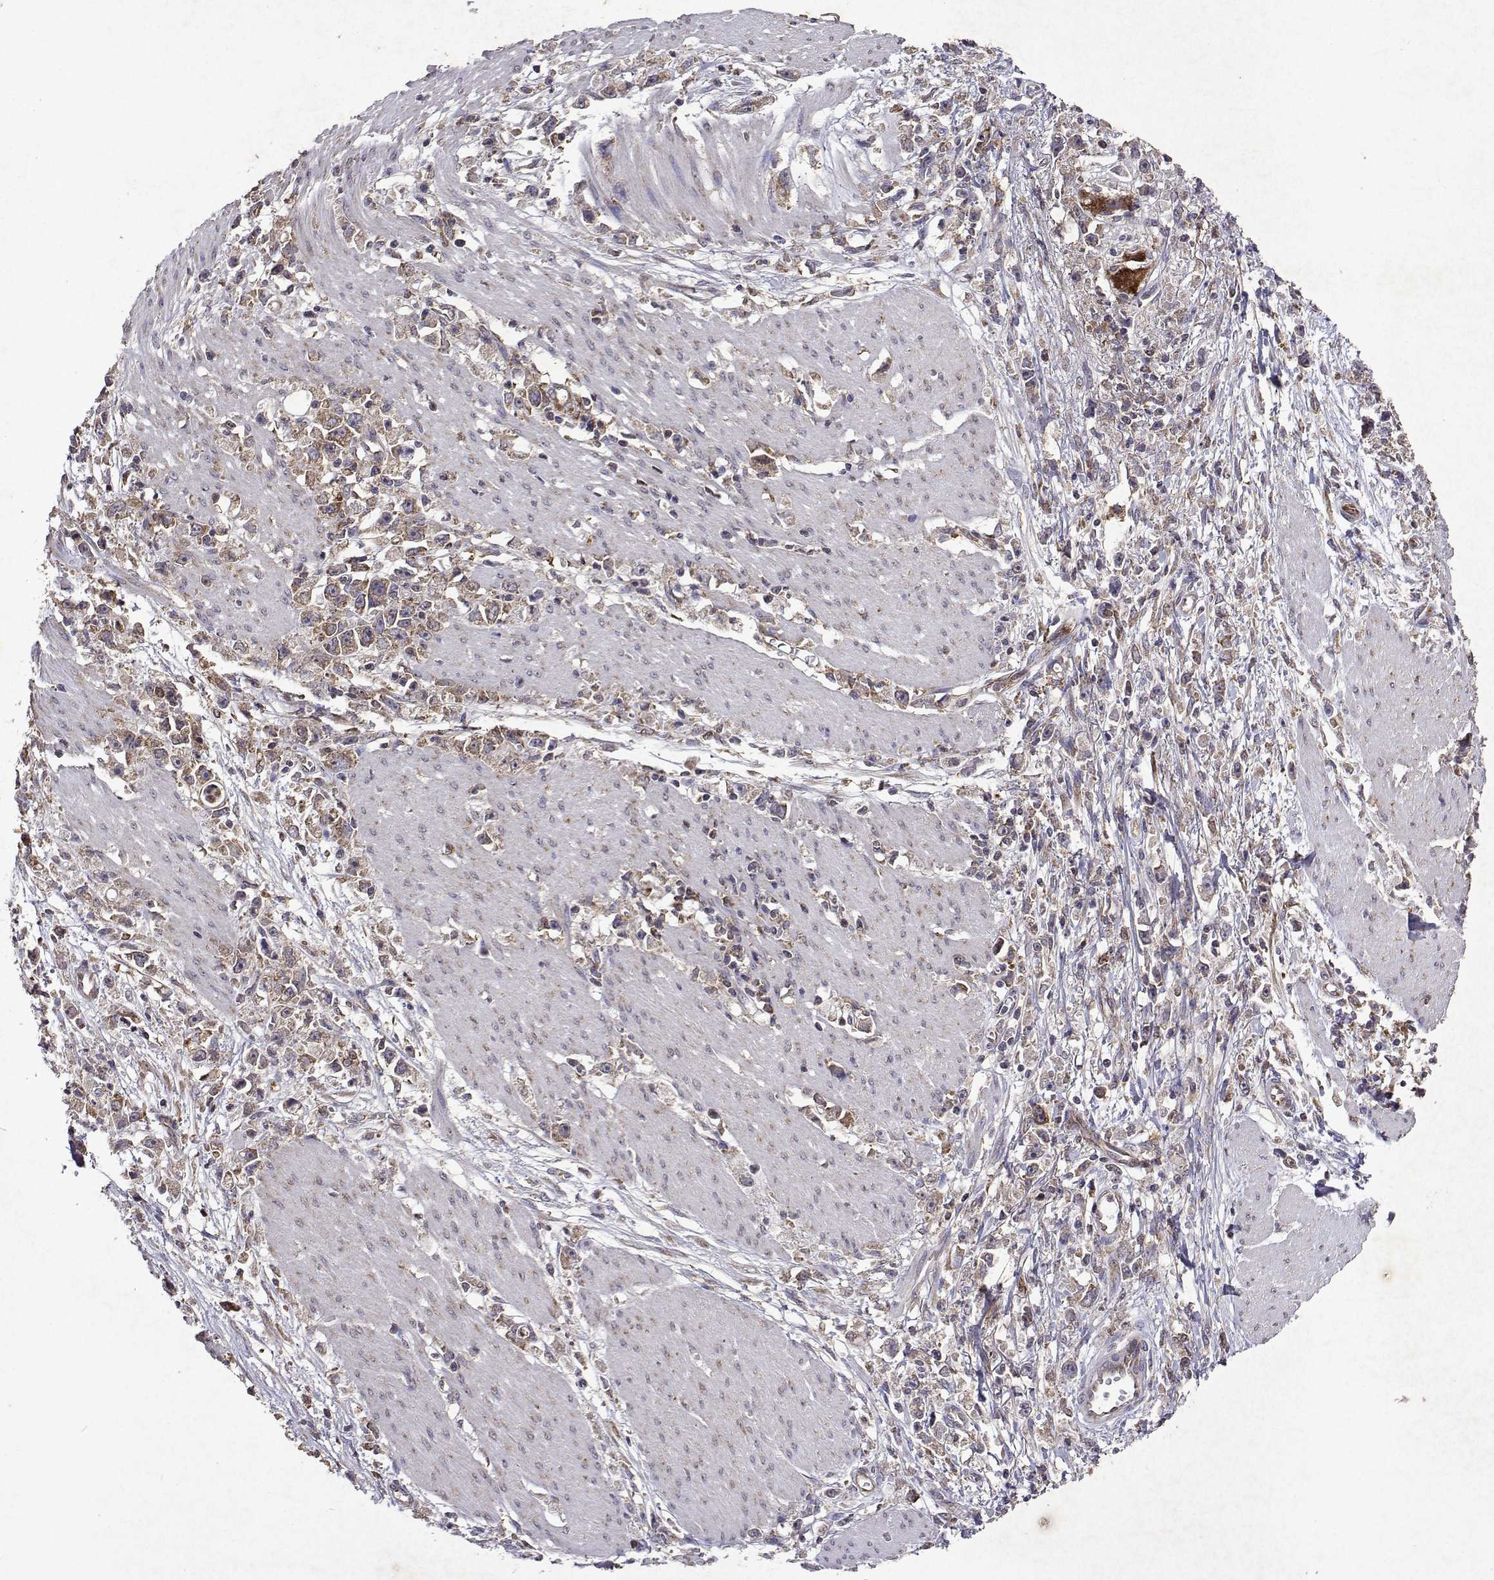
{"staining": {"intensity": "moderate", "quantity": "25%-75%", "location": "cytoplasmic/membranous"}, "tissue": "stomach cancer", "cell_type": "Tumor cells", "image_type": "cancer", "snomed": [{"axis": "morphology", "description": "Adenocarcinoma, NOS"}, {"axis": "topography", "description": "Stomach"}], "caption": "About 25%-75% of tumor cells in human adenocarcinoma (stomach) show moderate cytoplasmic/membranous protein expression as visualized by brown immunohistochemical staining.", "gene": "TARBP2", "patient": {"sex": "female", "age": 59}}